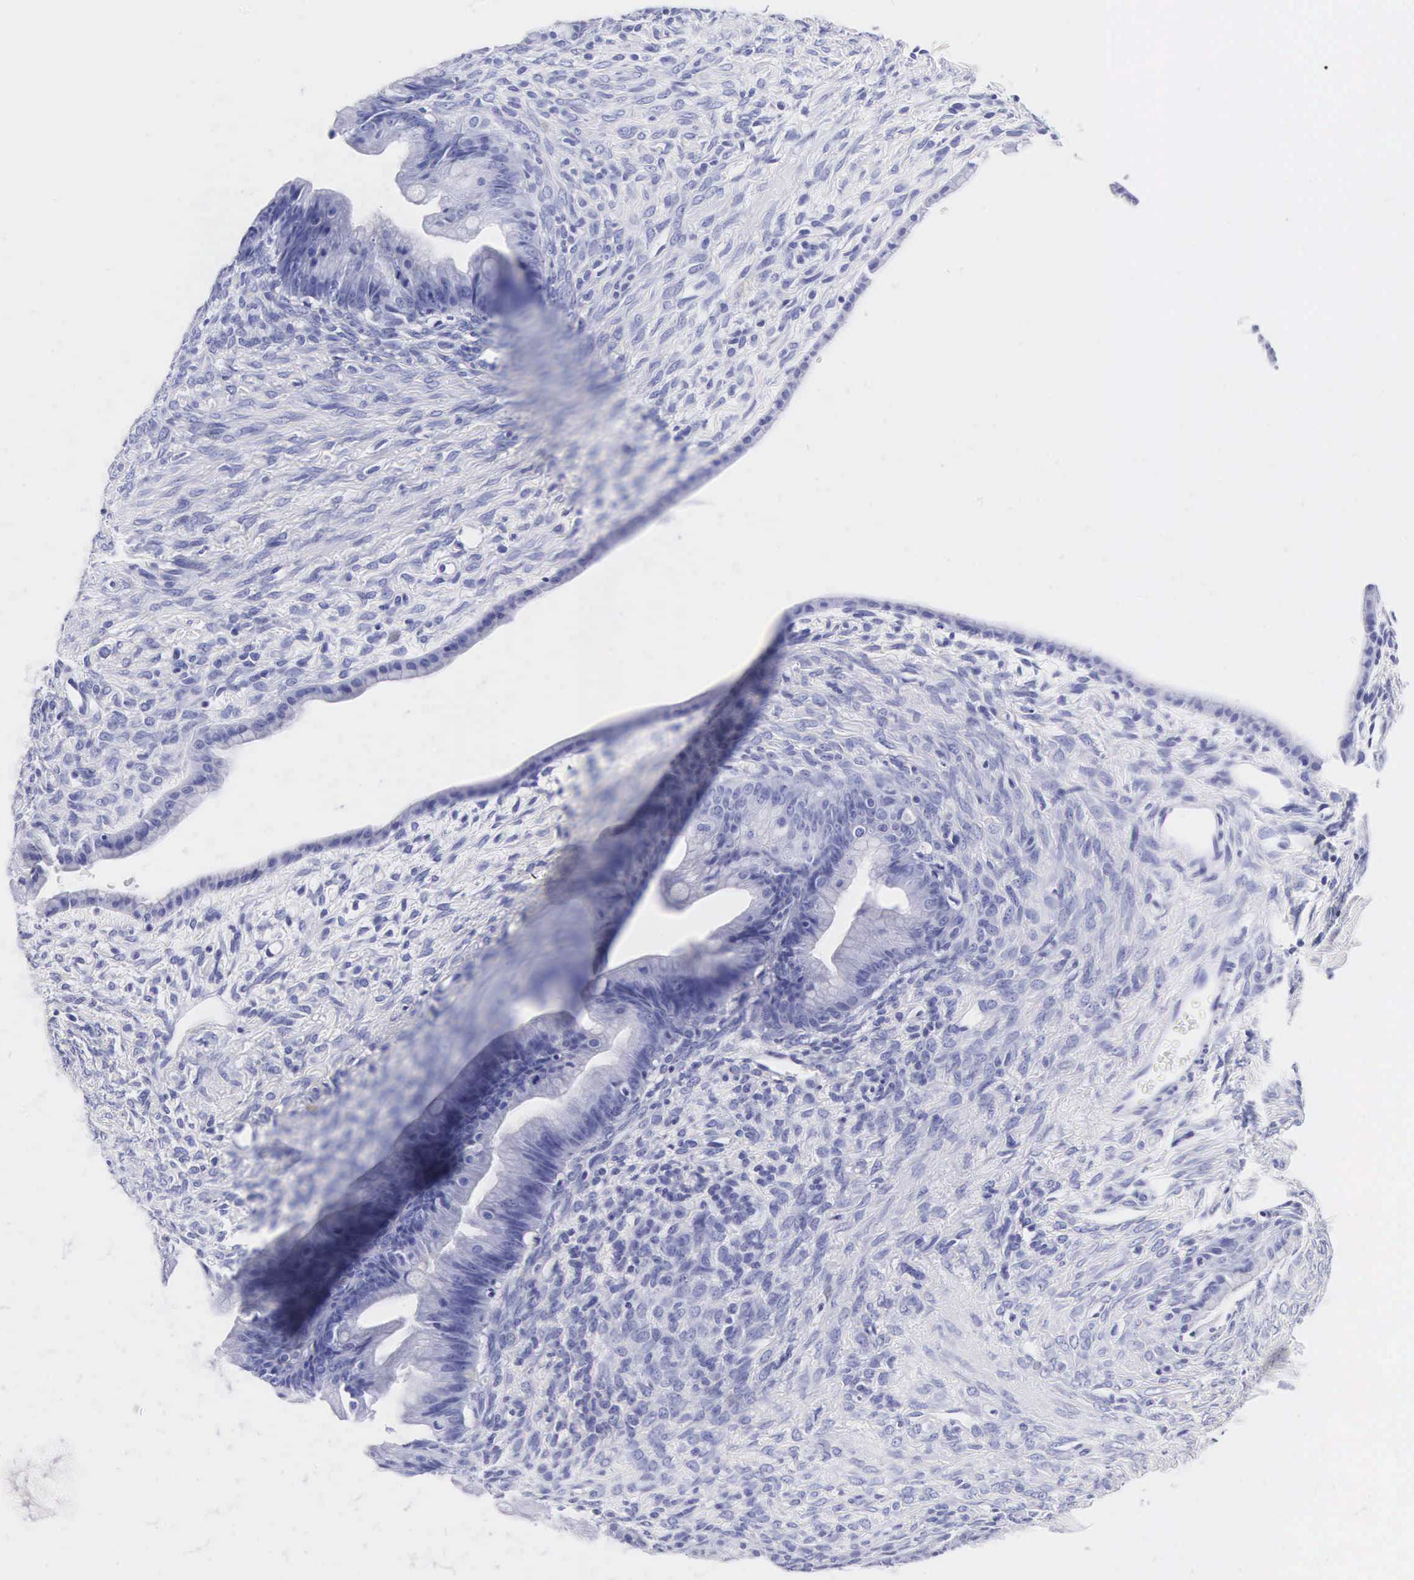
{"staining": {"intensity": "negative", "quantity": "none", "location": "none"}, "tissue": "ovarian cancer", "cell_type": "Tumor cells", "image_type": "cancer", "snomed": [{"axis": "morphology", "description": "Cystadenocarcinoma, mucinous, NOS"}, {"axis": "topography", "description": "Ovary"}], "caption": "A high-resolution histopathology image shows immunohistochemistry (IHC) staining of ovarian cancer, which demonstrates no significant expression in tumor cells.", "gene": "INS", "patient": {"sex": "female", "age": 25}}